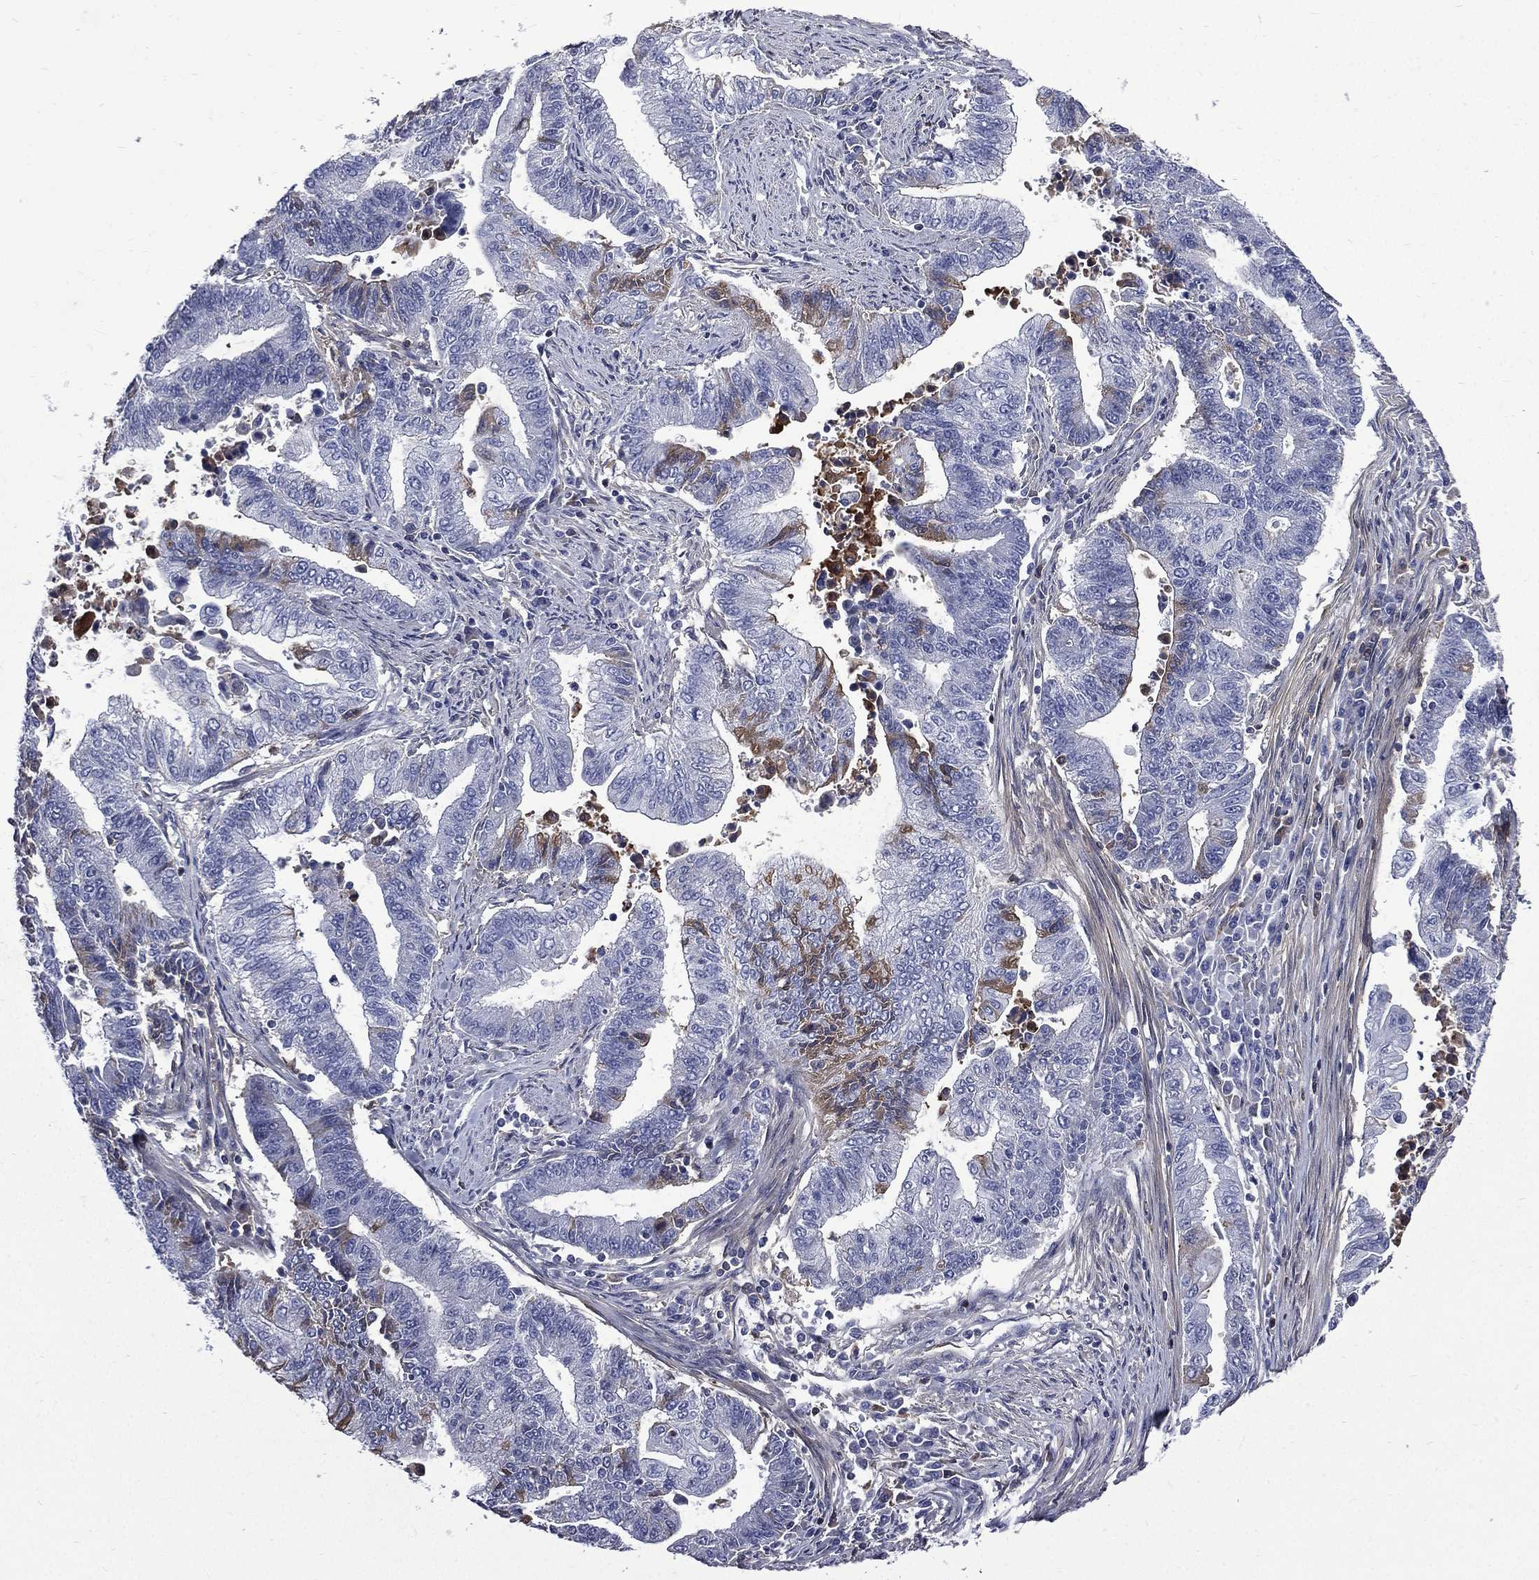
{"staining": {"intensity": "negative", "quantity": "none", "location": "none"}, "tissue": "endometrial cancer", "cell_type": "Tumor cells", "image_type": "cancer", "snomed": [{"axis": "morphology", "description": "Adenocarcinoma, NOS"}, {"axis": "topography", "description": "Uterus"}, {"axis": "topography", "description": "Endometrium"}], "caption": "The immunohistochemistry image has no significant expression in tumor cells of adenocarcinoma (endometrial) tissue. Brightfield microscopy of IHC stained with DAB (3,3'-diaminobenzidine) (brown) and hematoxylin (blue), captured at high magnification.", "gene": "FGG", "patient": {"sex": "female", "age": 54}}